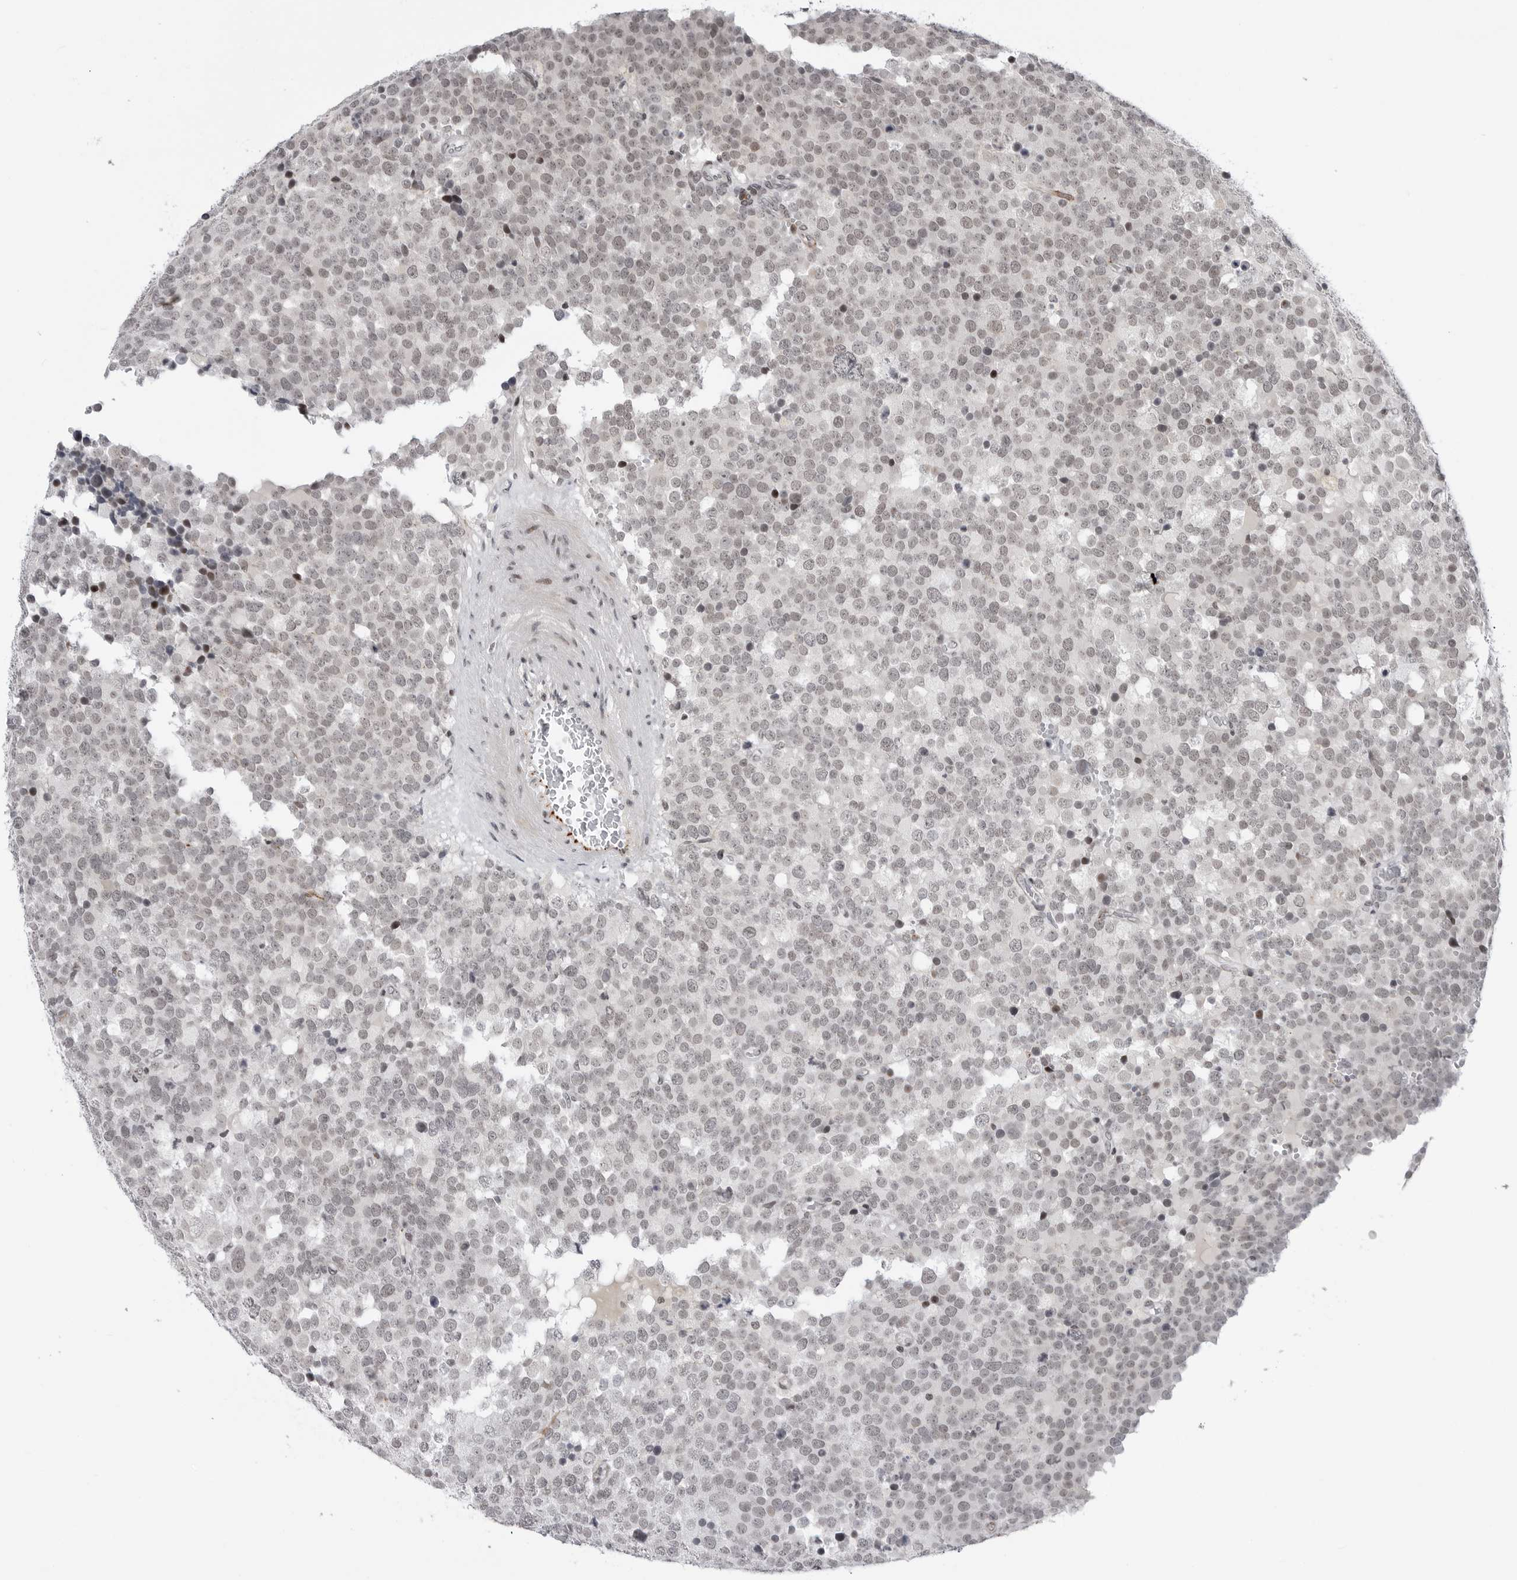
{"staining": {"intensity": "weak", "quantity": "<25%", "location": "nuclear"}, "tissue": "testis cancer", "cell_type": "Tumor cells", "image_type": "cancer", "snomed": [{"axis": "morphology", "description": "Seminoma, NOS"}, {"axis": "topography", "description": "Testis"}], "caption": "This is a histopathology image of immunohistochemistry staining of testis cancer, which shows no staining in tumor cells.", "gene": "TRIM66", "patient": {"sex": "male", "age": 71}}